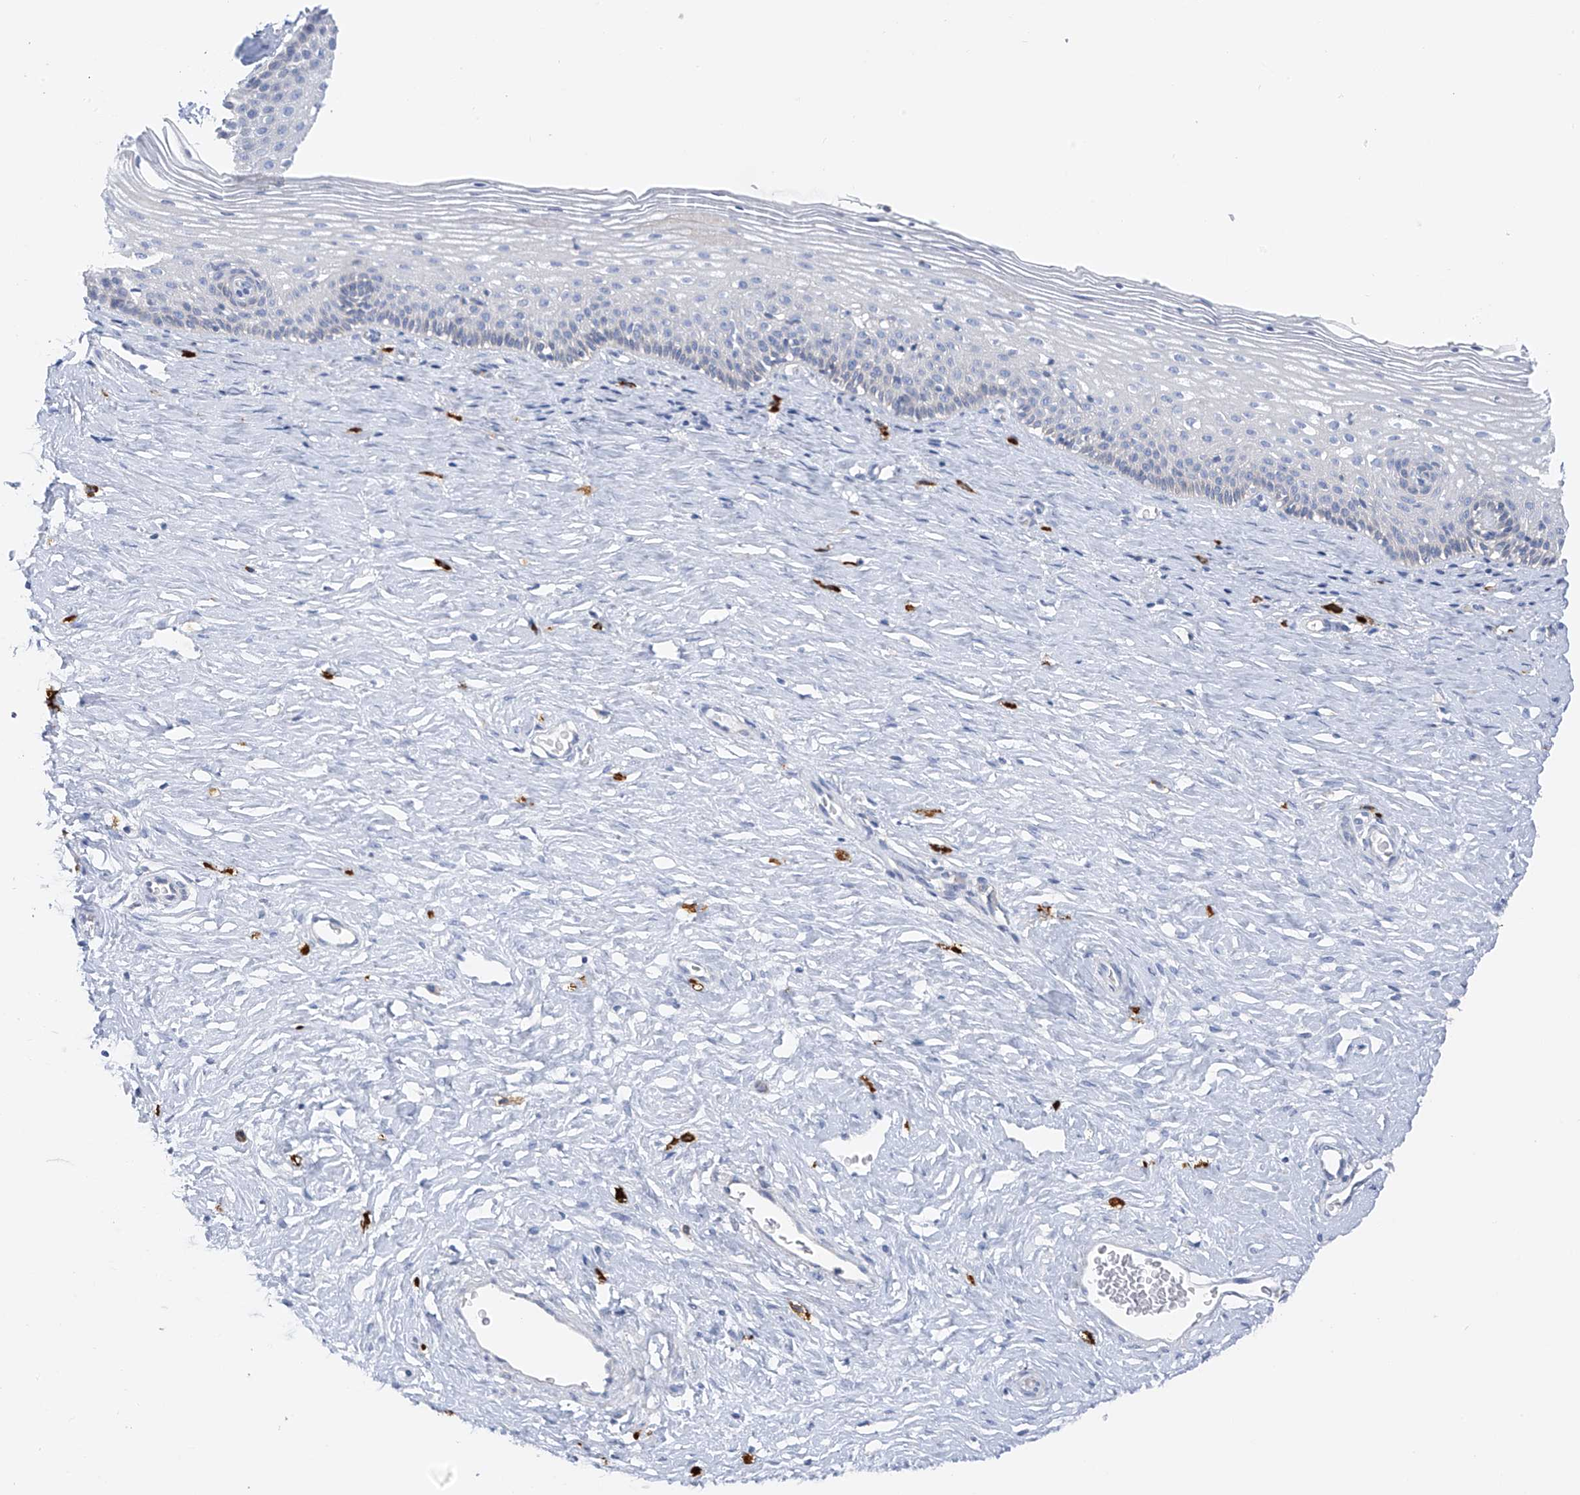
{"staining": {"intensity": "negative", "quantity": "none", "location": "none"}, "tissue": "cervix", "cell_type": "Glandular cells", "image_type": "normal", "snomed": [{"axis": "morphology", "description": "Normal tissue, NOS"}, {"axis": "topography", "description": "Cervix"}], "caption": "DAB immunohistochemical staining of normal cervix displays no significant expression in glandular cells.", "gene": "POMGNT2", "patient": {"sex": "female", "age": 33}}